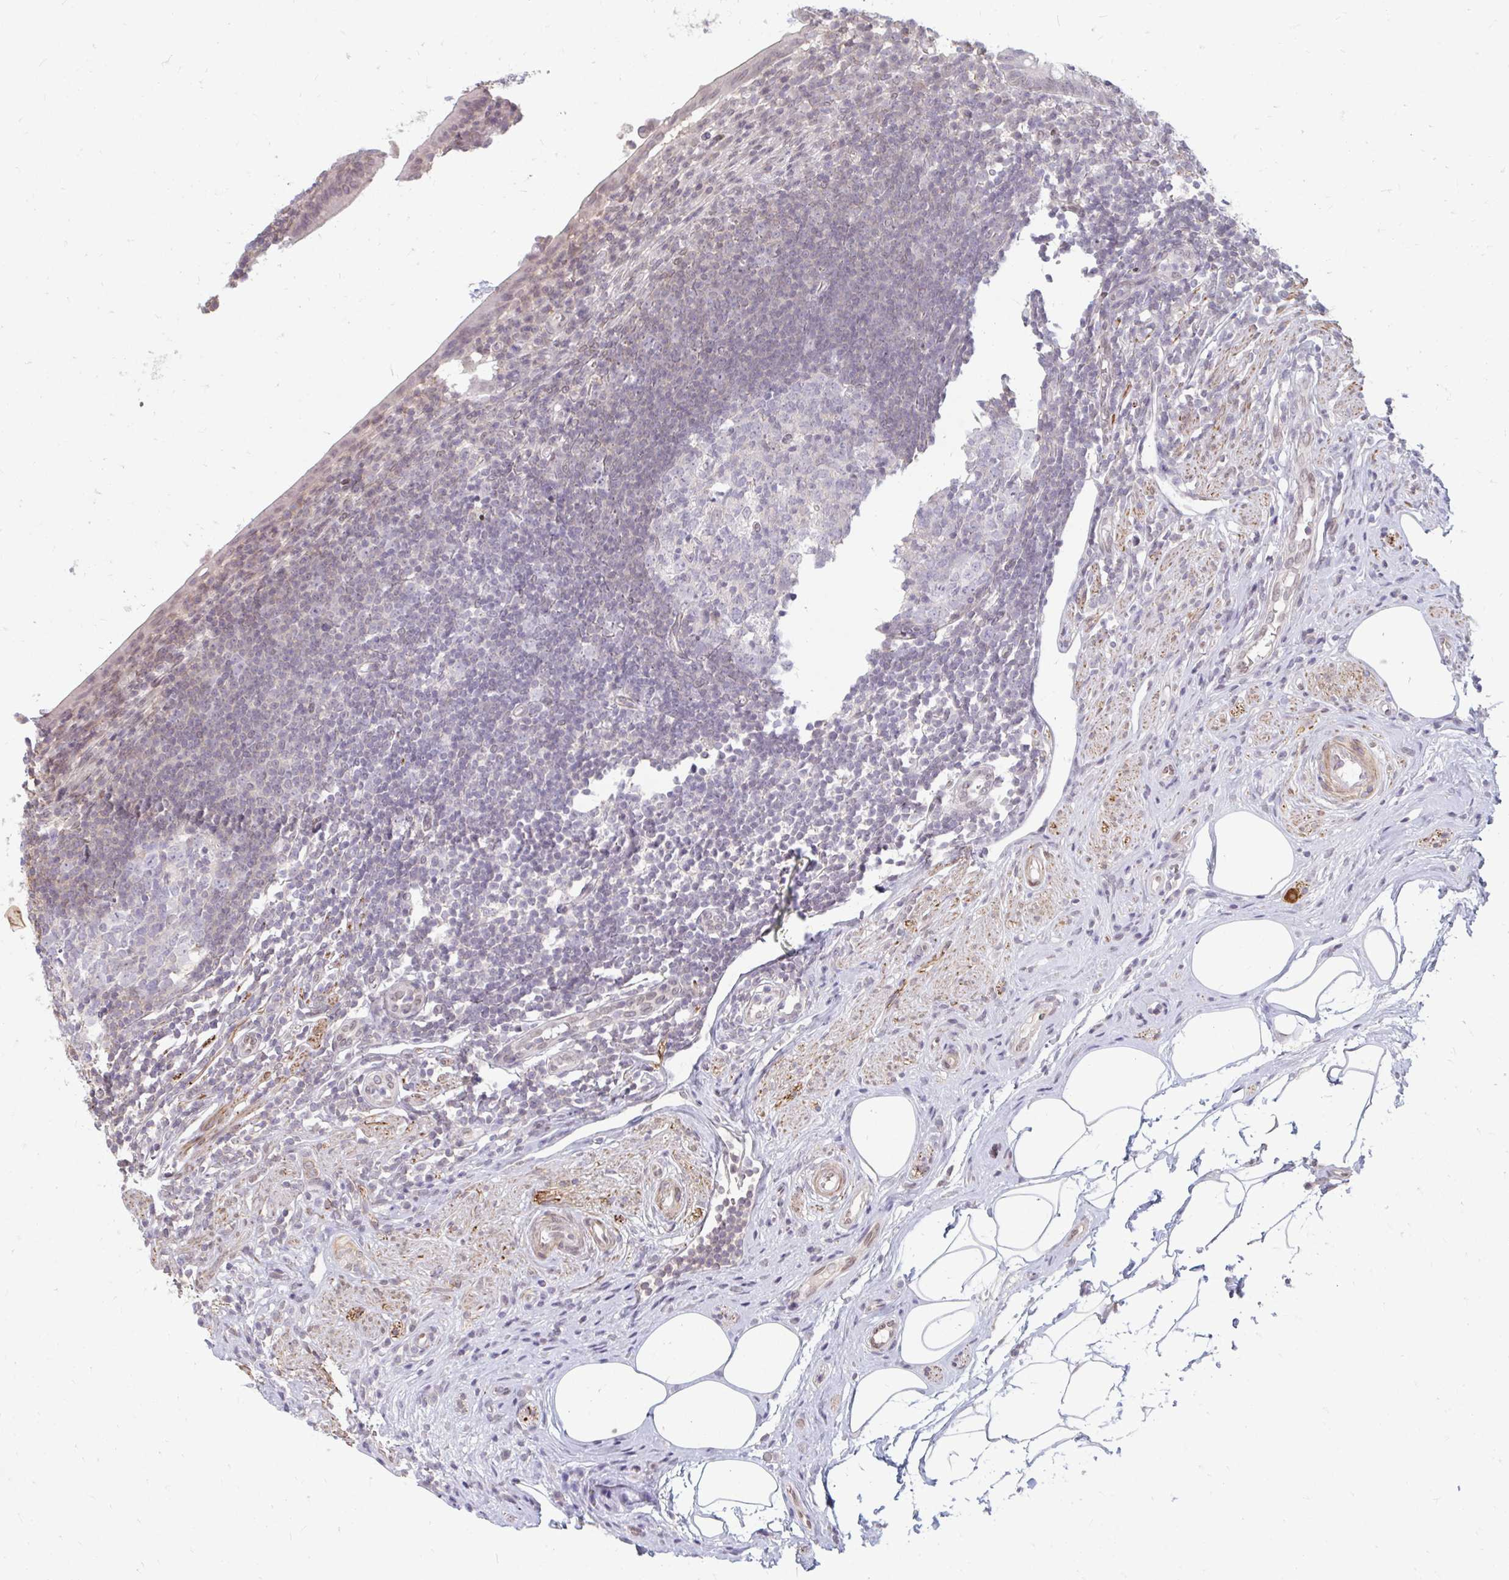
{"staining": {"intensity": "negative", "quantity": "none", "location": "none"}, "tissue": "appendix", "cell_type": "Glandular cells", "image_type": "normal", "snomed": [{"axis": "morphology", "description": "Normal tissue, NOS"}, {"axis": "topography", "description": "Appendix"}], "caption": "A photomicrograph of appendix stained for a protein demonstrates no brown staining in glandular cells.", "gene": "GPC5", "patient": {"sex": "female", "age": 56}}